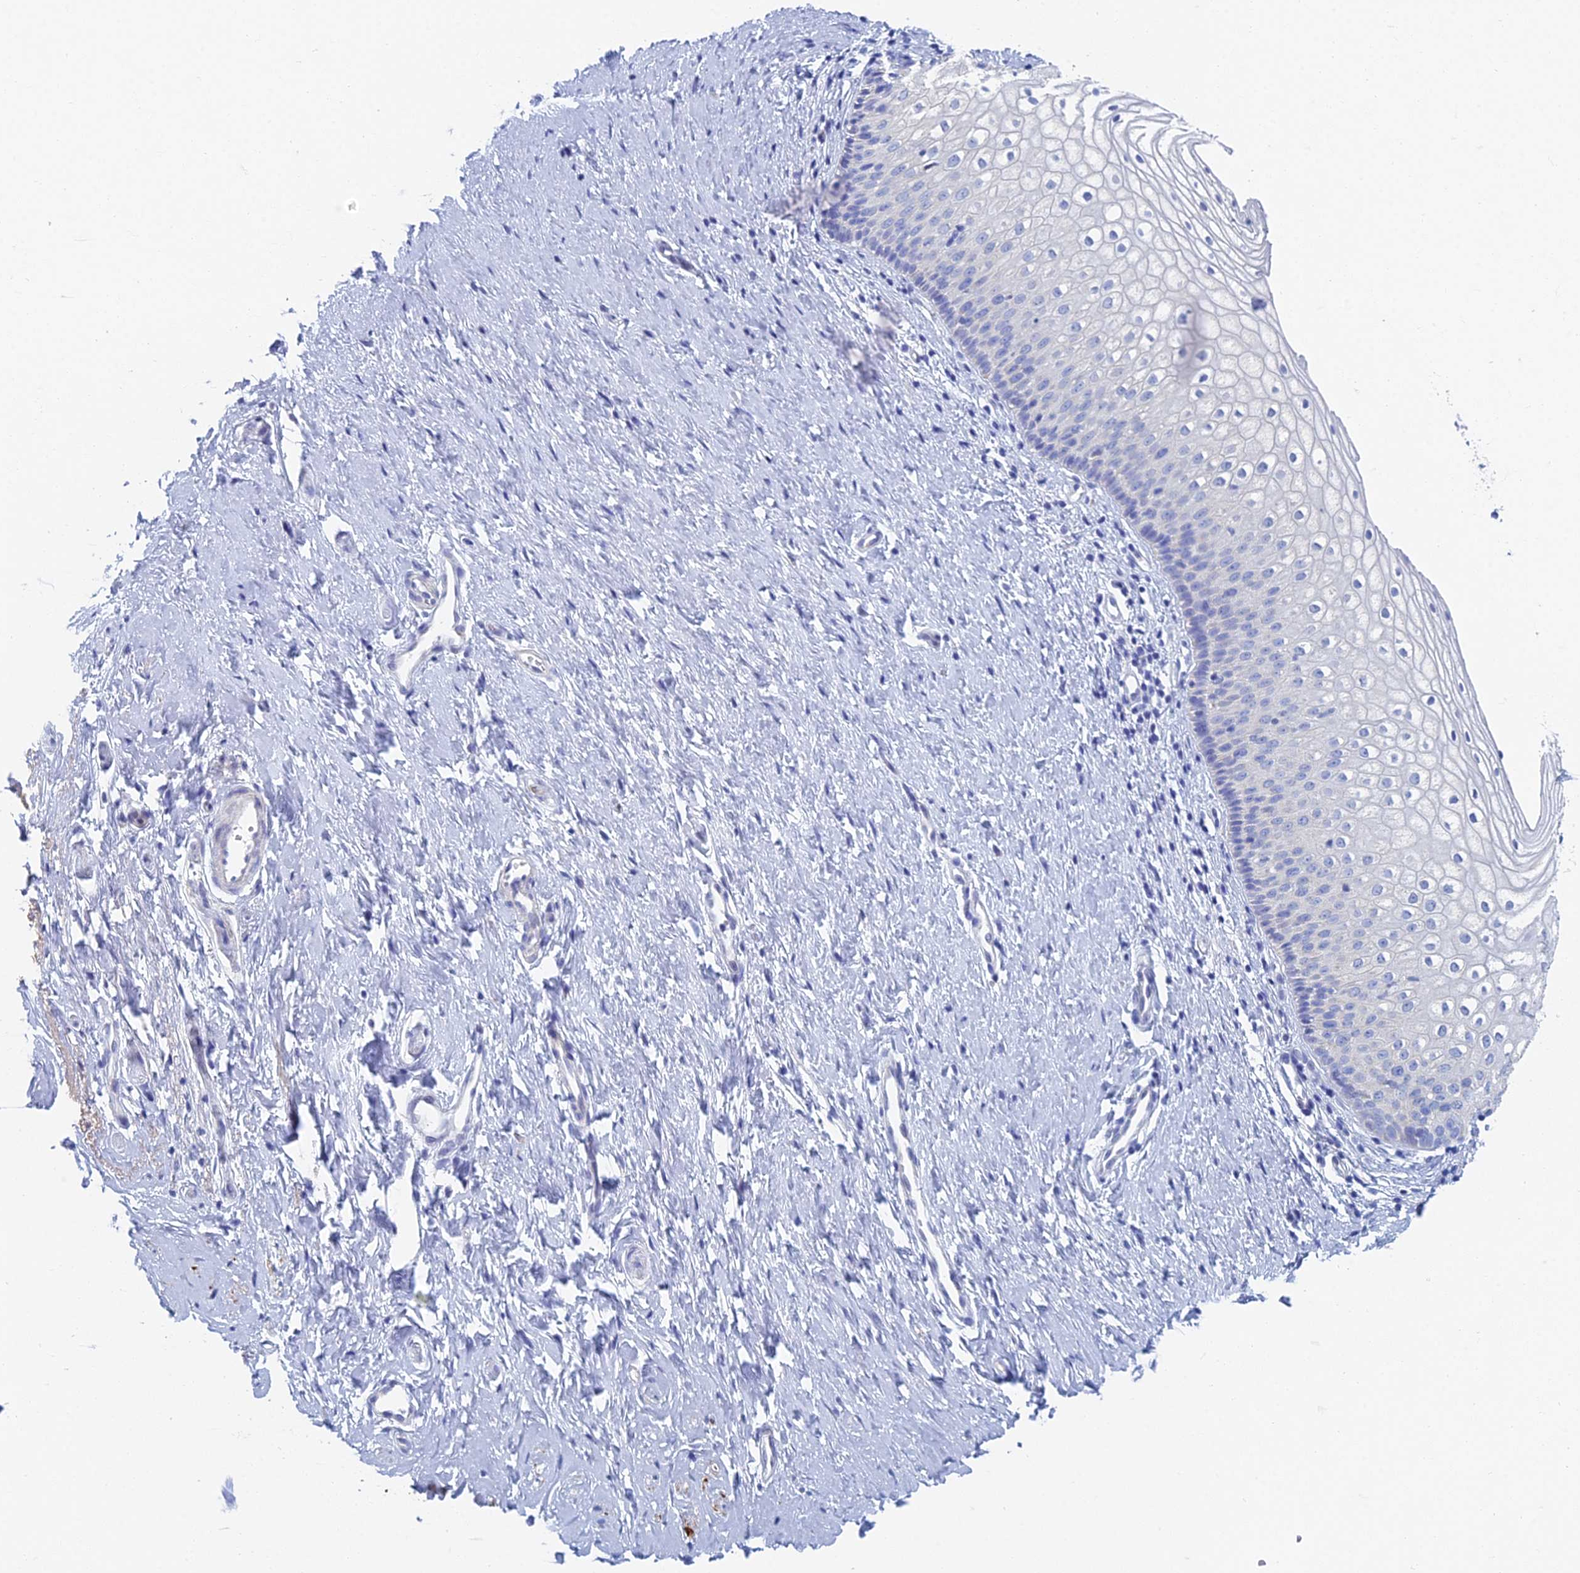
{"staining": {"intensity": "negative", "quantity": "none", "location": "none"}, "tissue": "vagina", "cell_type": "Squamous epithelial cells", "image_type": "normal", "snomed": [{"axis": "morphology", "description": "Normal tissue, NOS"}, {"axis": "topography", "description": "Vagina"}], "caption": "Immunohistochemical staining of unremarkable vagina shows no significant positivity in squamous epithelial cells.", "gene": "ACSM1", "patient": {"sex": "female", "age": 60}}